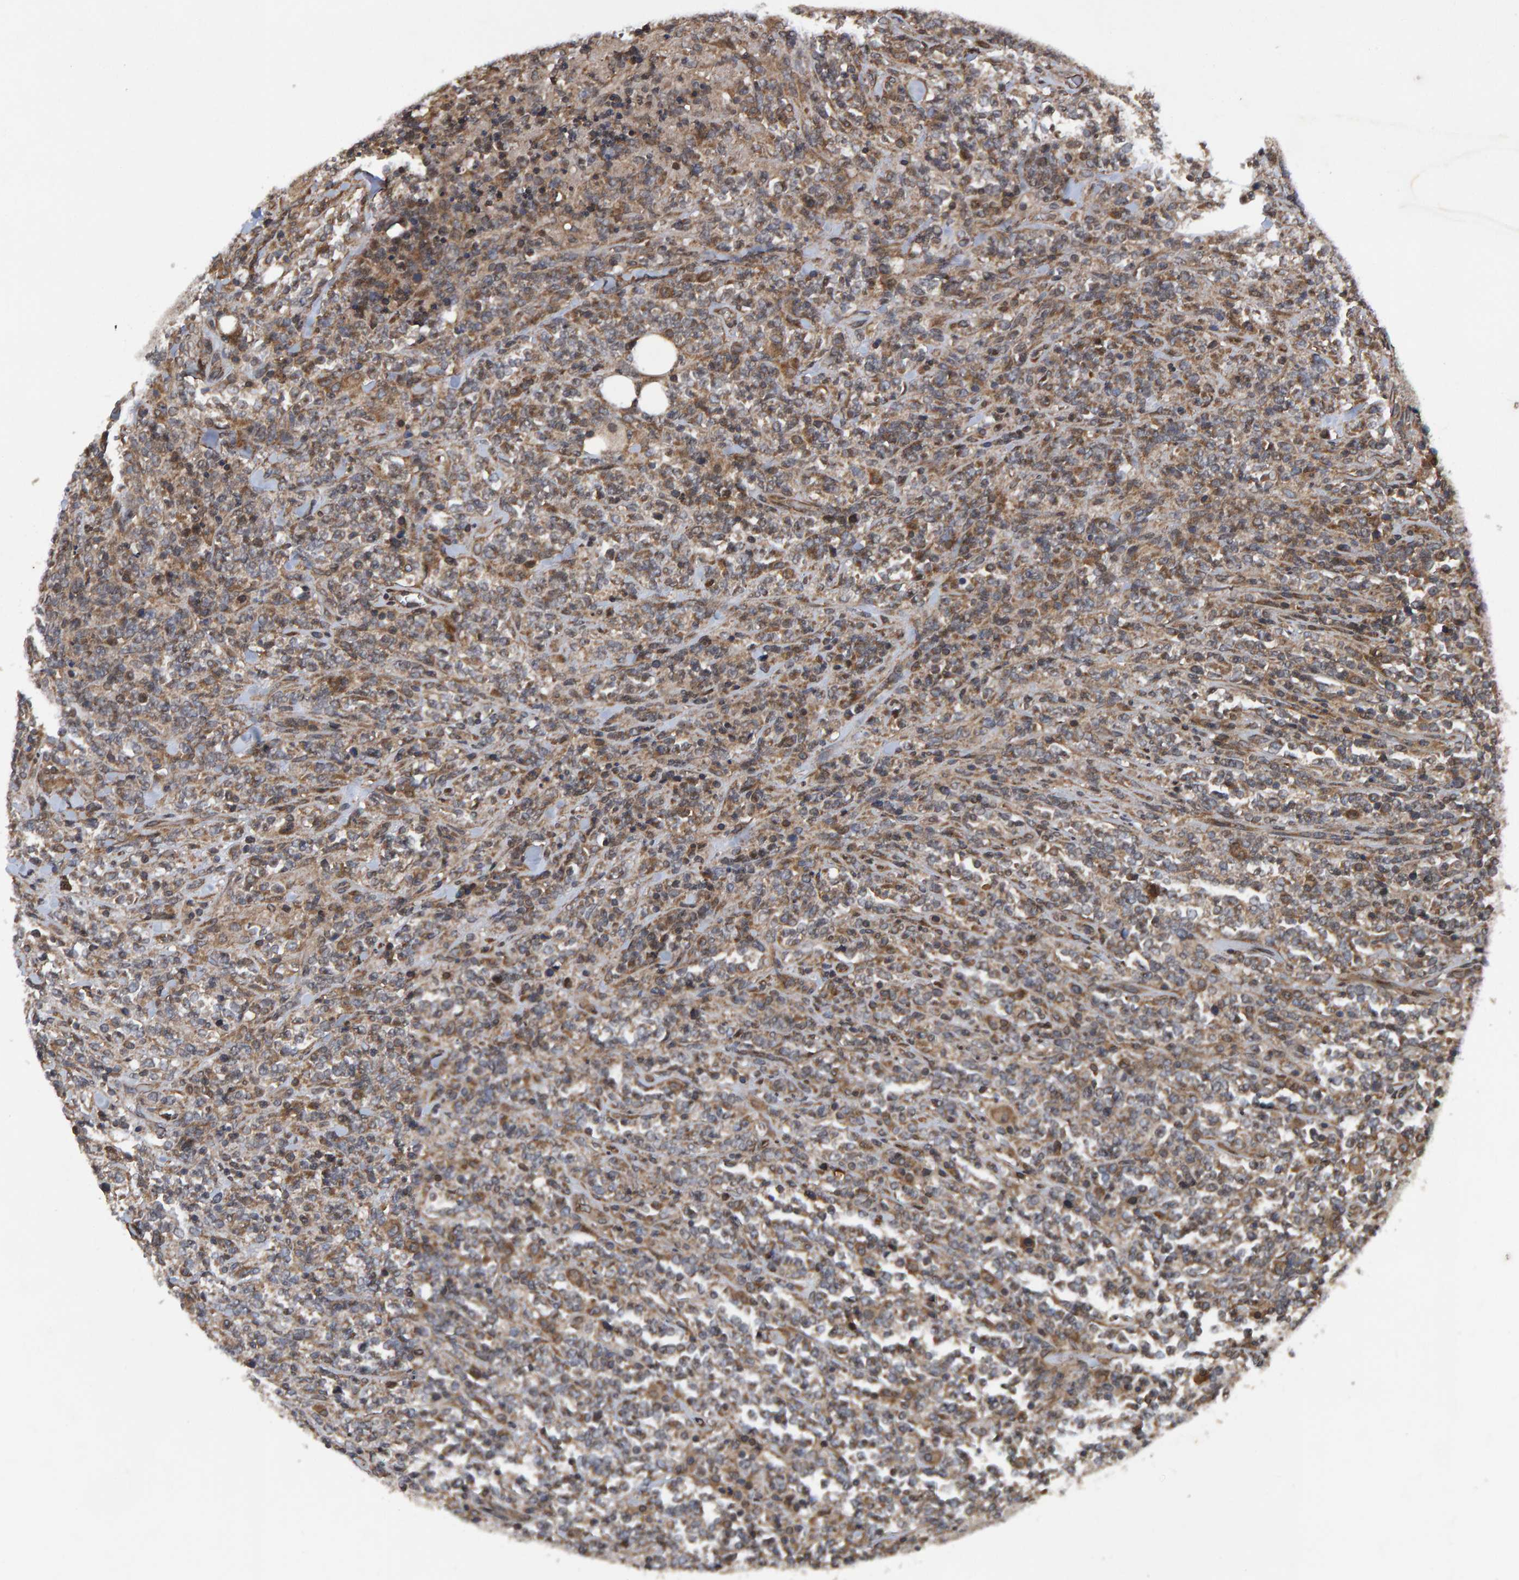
{"staining": {"intensity": "moderate", "quantity": ">75%", "location": "cytoplasmic/membranous"}, "tissue": "lymphoma", "cell_type": "Tumor cells", "image_type": "cancer", "snomed": [{"axis": "morphology", "description": "Malignant lymphoma, non-Hodgkin's type, High grade"}, {"axis": "topography", "description": "Soft tissue"}], "caption": "Human malignant lymphoma, non-Hodgkin's type (high-grade) stained with a protein marker displays moderate staining in tumor cells.", "gene": "GAB2", "patient": {"sex": "male", "age": 18}}